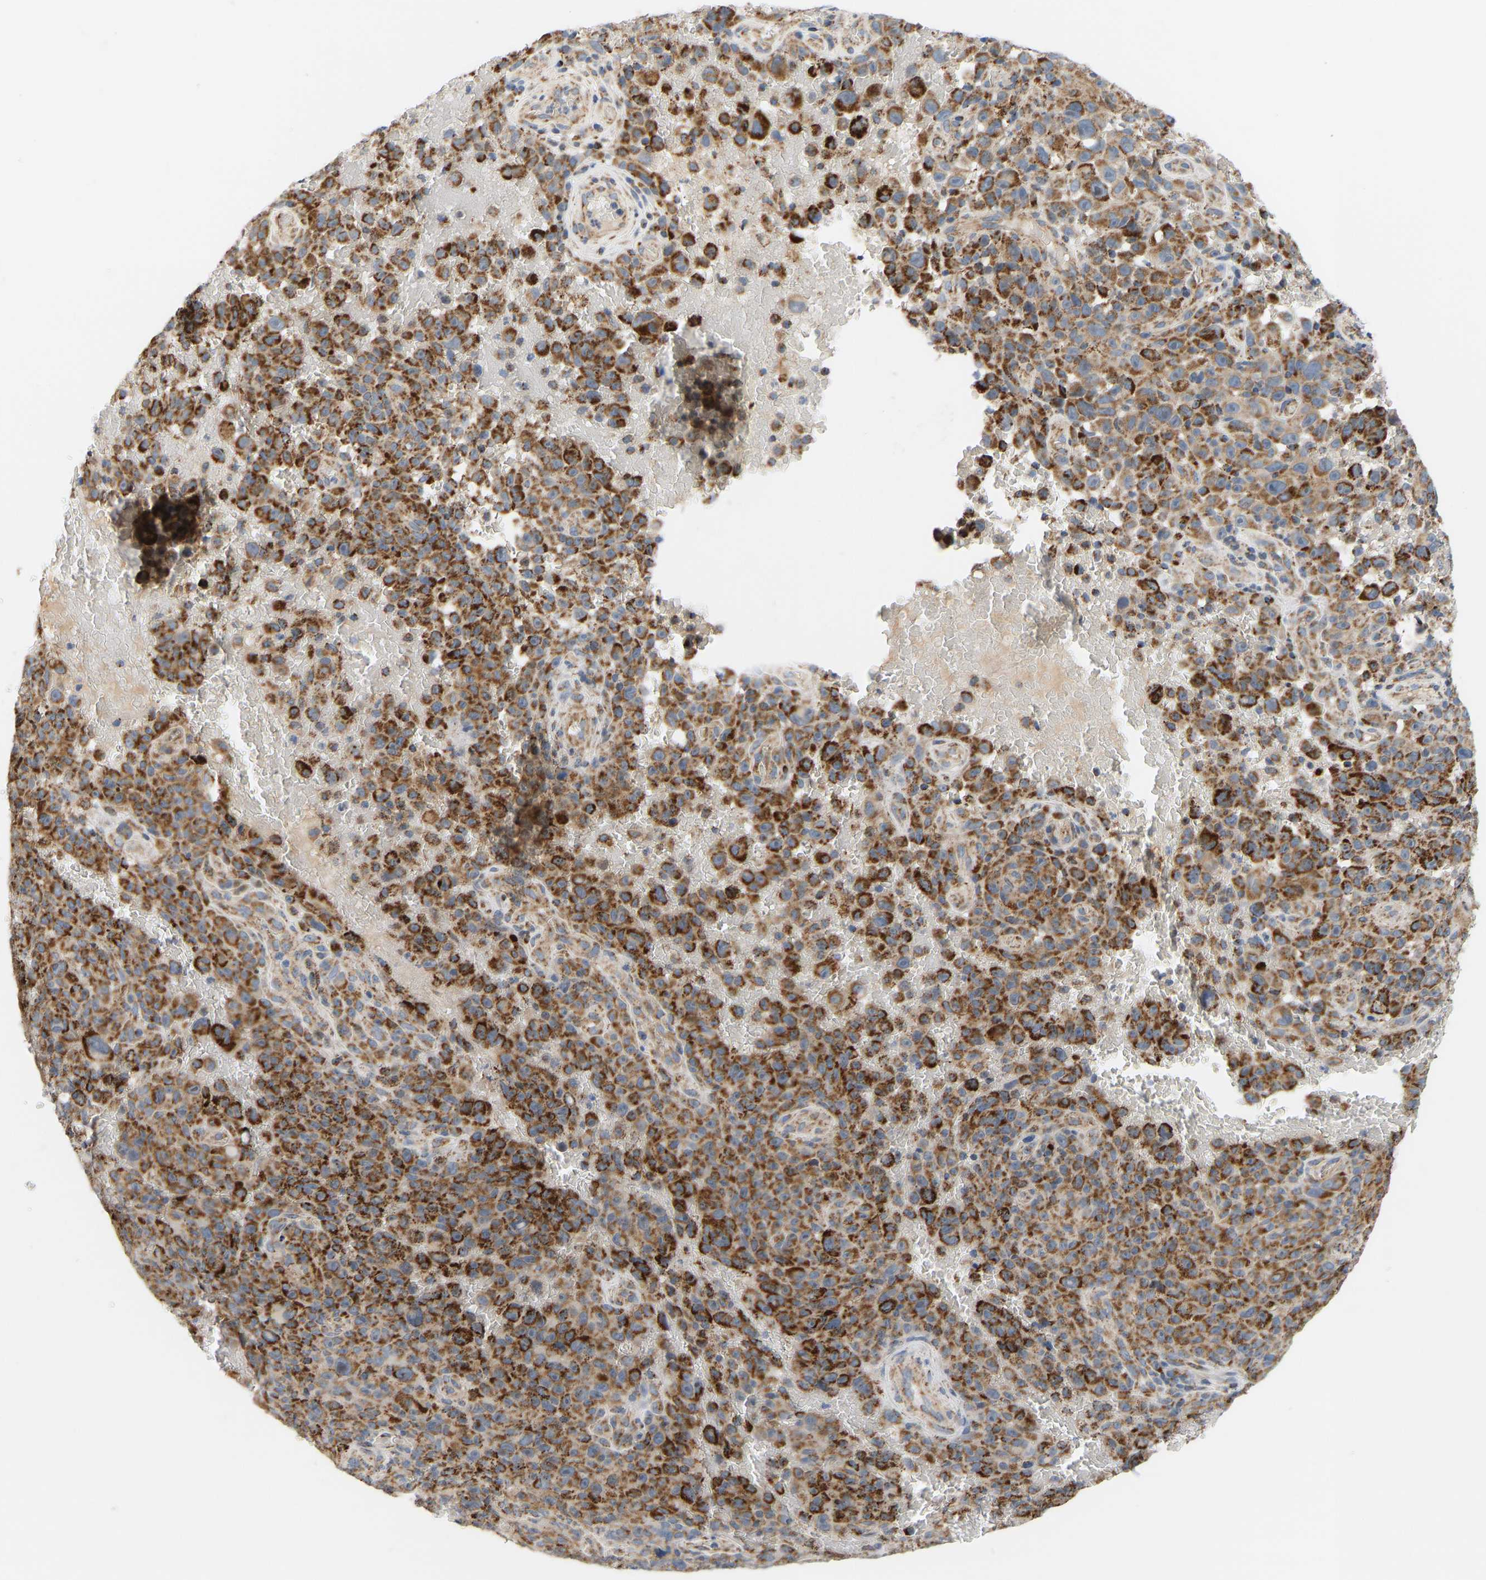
{"staining": {"intensity": "strong", "quantity": ">75%", "location": "cytoplasmic/membranous"}, "tissue": "melanoma", "cell_type": "Tumor cells", "image_type": "cancer", "snomed": [{"axis": "morphology", "description": "Malignant melanoma, NOS"}, {"axis": "topography", "description": "Skin"}], "caption": "DAB (3,3'-diaminobenzidine) immunohistochemical staining of human malignant melanoma demonstrates strong cytoplasmic/membranous protein staining in approximately >75% of tumor cells.", "gene": "GPSM2", "patient": {"sex": "female", "age": 82}}